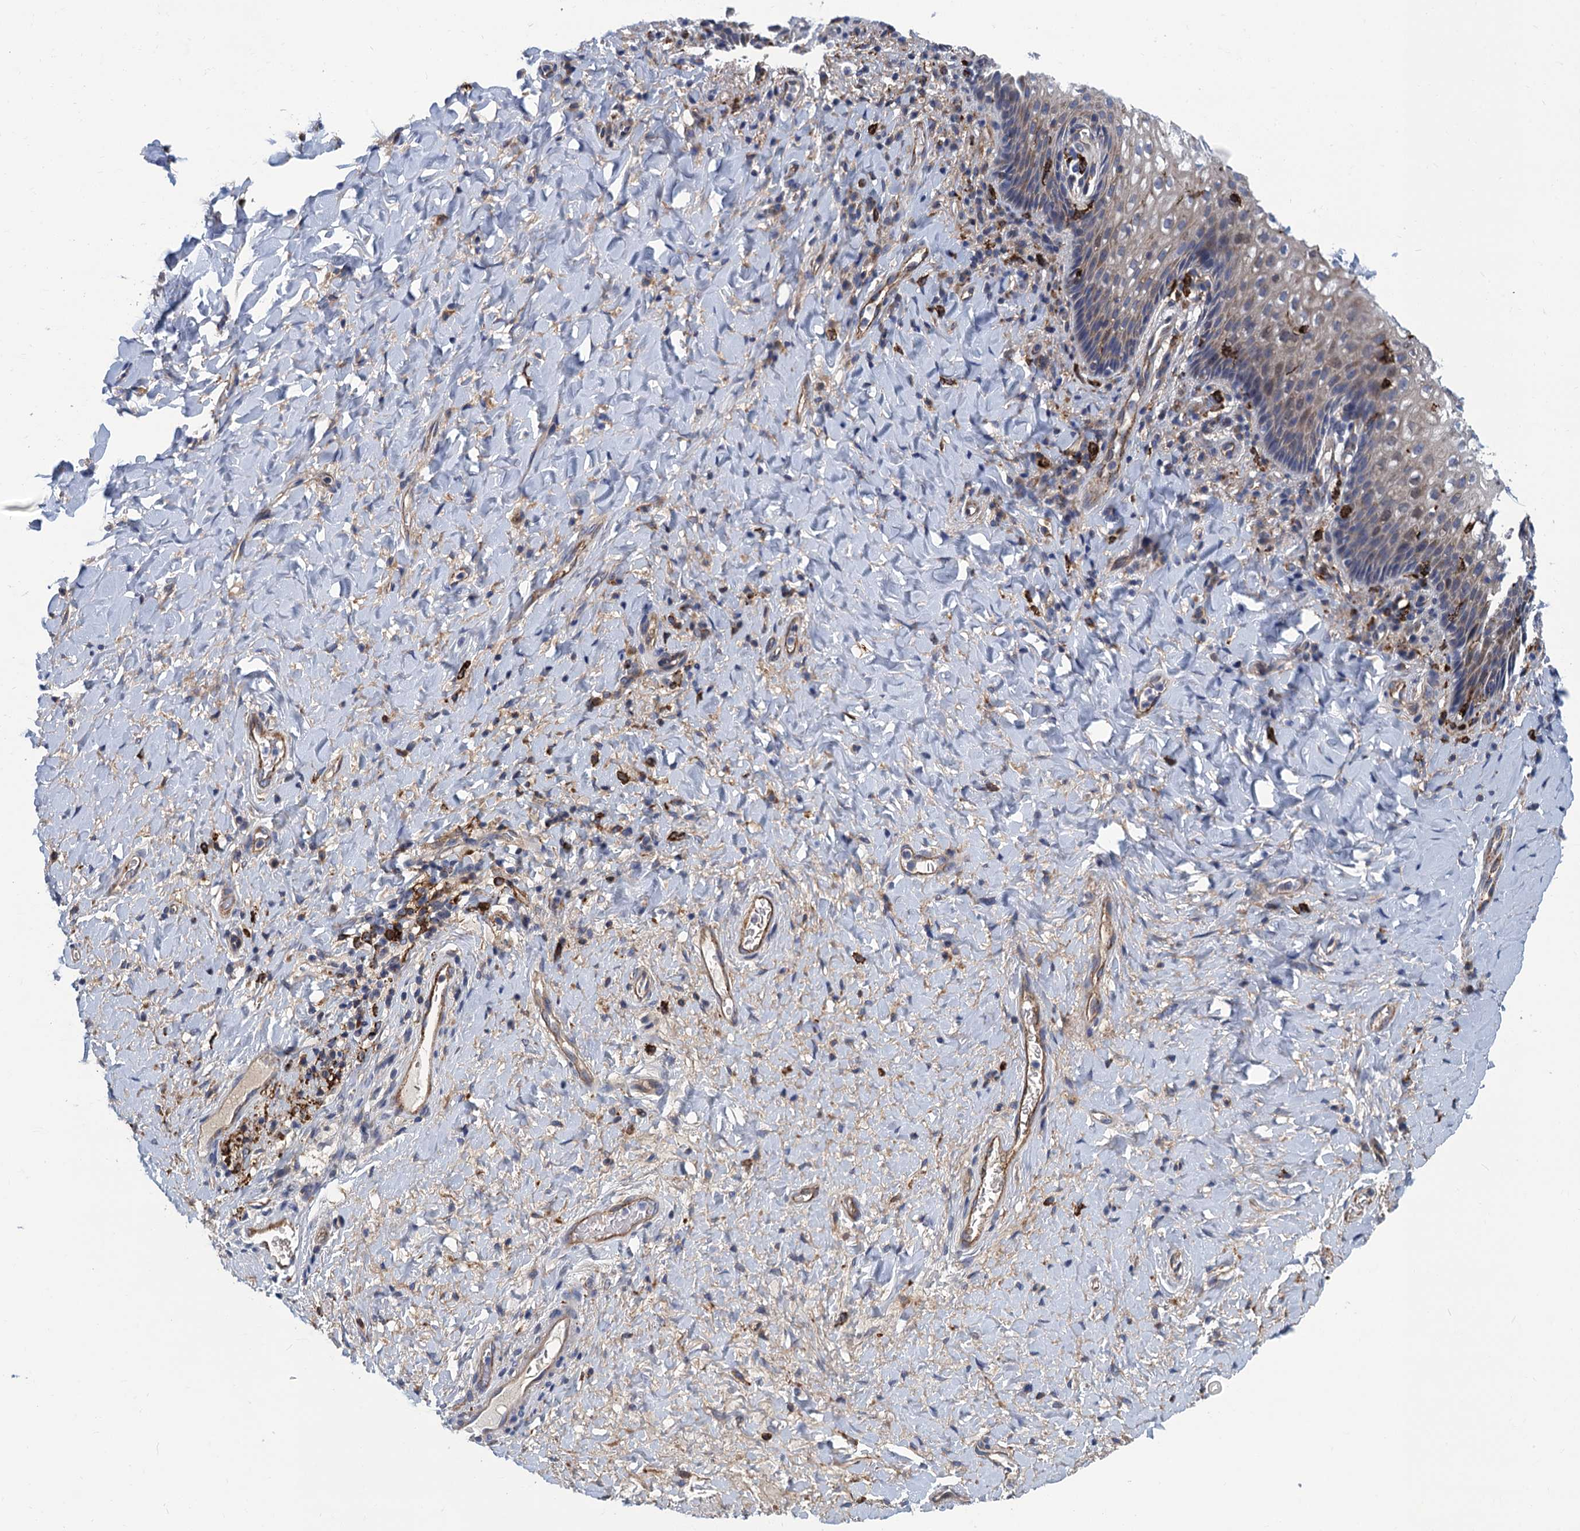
{"staining": {"intensity": "weak", "quantity": "25%-75%", "location": "cytoplasmic/membranous"}, "tissue": "vagina", "cell_type": "Squamous epithelial cells", "image_type": "normal", "snomed": [{"axis": "morphology", "description": "Normal tissue, NOS"}, {"axis": "topography", "description": "Vagina"}], "caption": "Human vagina stained with a brown dye shows weak cytoplasmic/membranous positive staining in approximately 25%-75% of squamous epithelial cells.", "gene": "DNHD1", "patient": {"sex": "female", "age": 60}}